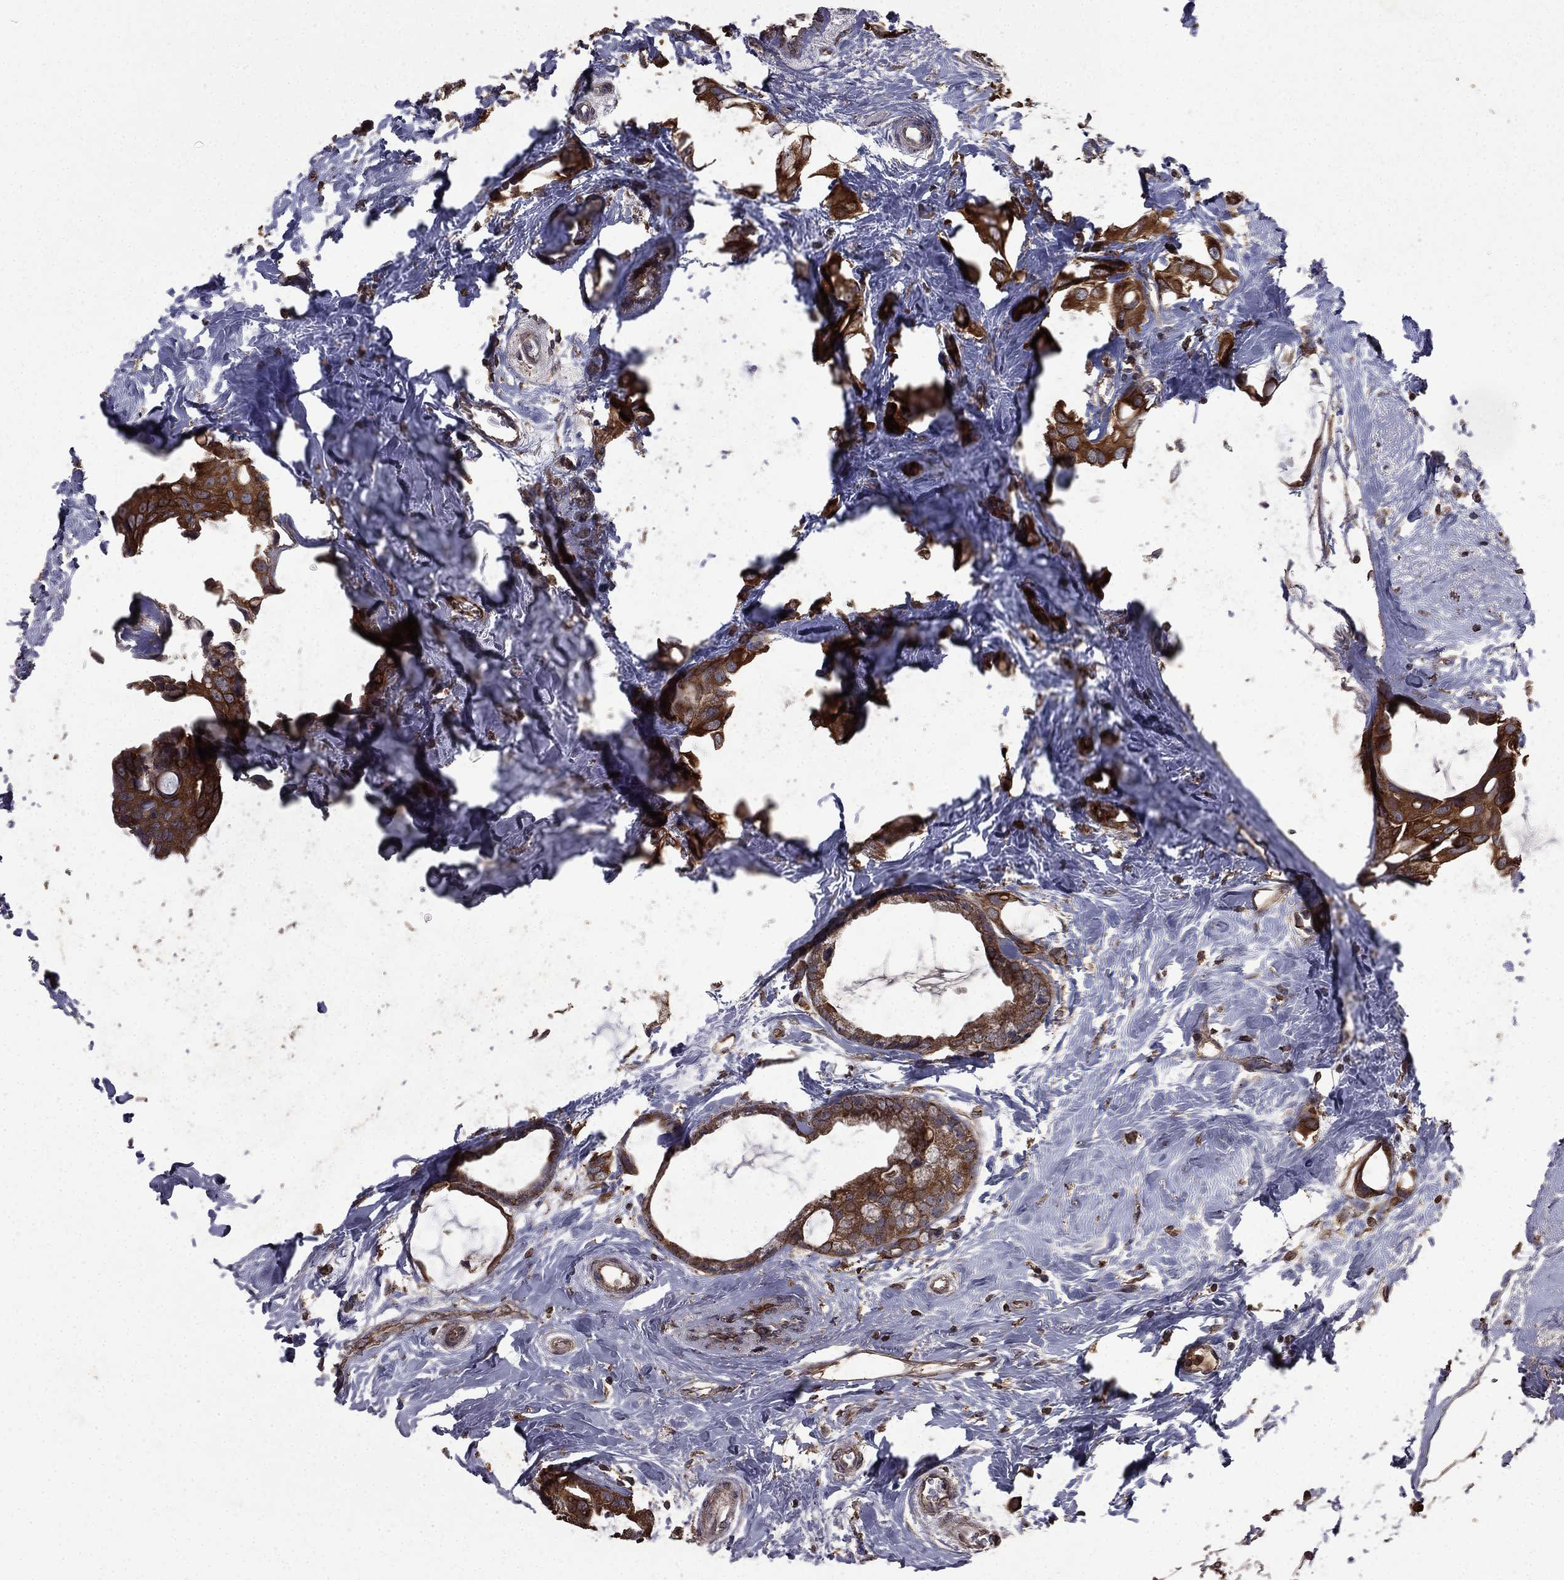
{"staining": {"intensity": "moderate", "quantity": ">75%", "location": "cytoplasmic/membranous"}, "tissue": "breast cancer", "cell_type": "Tumor cells", "image_type": "cancer", "snomed": [{"axis": "morphology", "description": "Duct carcinoma"}, {"axis": "topography", "description": "Breast"}], "caption": "There is medium levels of moderate cytoplasmic/membranous positivity in tumor cells of breast cancer (intraductal carcinoma), as demonstrated by immunohistochemical staining (brown color).", "gene": "BIRC6", "patient": {"sex": "female", "age": 45}}